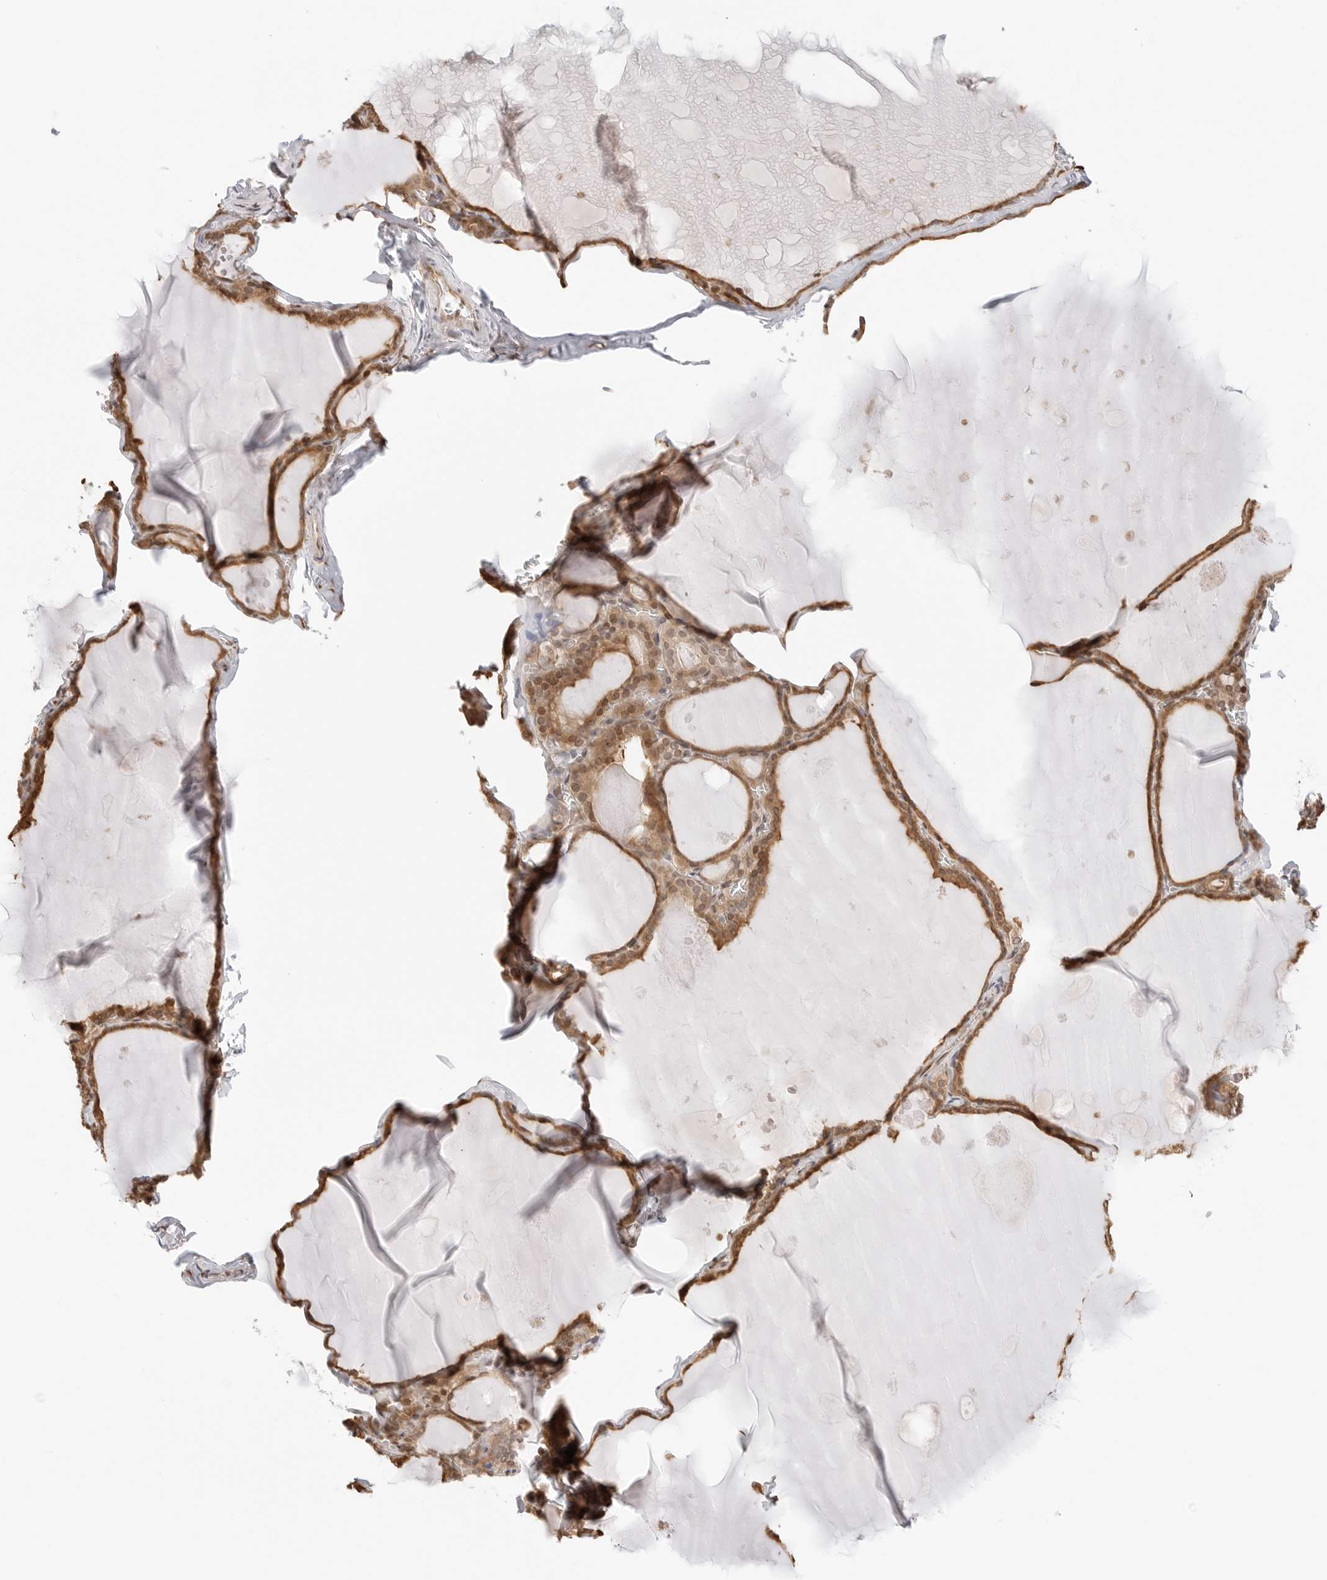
{"staining": {"intensity": "moderate", "quantity": ">75%", "location": "cytoplasmic/membranous,nuclear"}, "tissue": "thyroid gland", "cell_type": "Glandular cells", "image_type": "normal", "snomed": [{"axis": "morphology", "description": "Normal tissue, NOS"}, {"axis": "topography", "description": "Thyroid gland"}], "caption": "Immunohistochemistry of unremarkable thyroid gland displays medium levels of moderate cytoplasmic/membranous,nuclear staining in about >75% of glandular cells. (DAB IHC with brightfield microscopy, high magnification).", "gene": "FKBP14", "patient": {"sex": "male", "age": 56}}